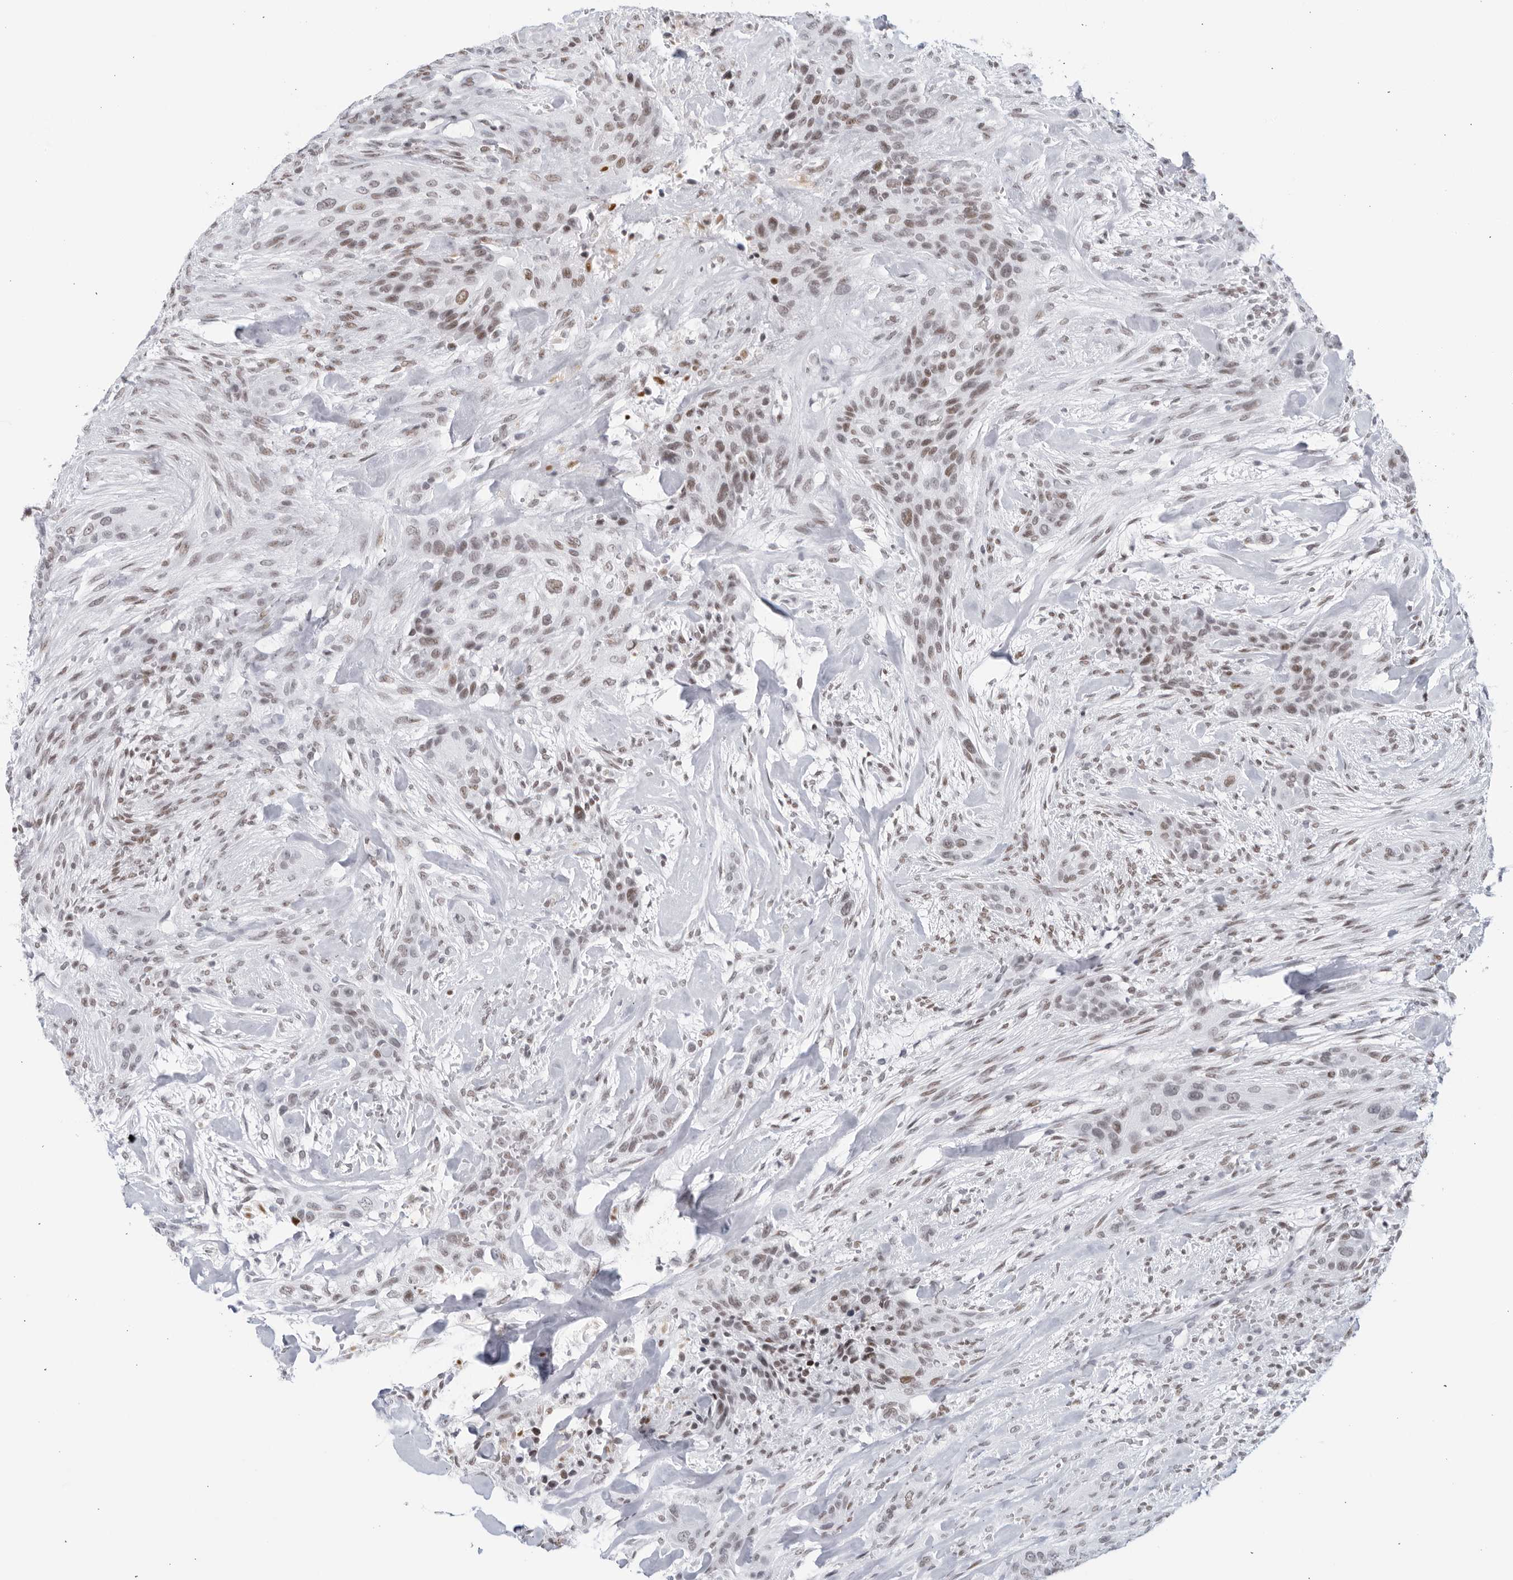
{"staining": {"intensity": "moderate", "quantity": "<25%", "location": "nuclear"}, "tissue": "urothelial cancer", "cell_type": "Tumor cells", "image_type": "cancer", "snomed": [{"axis": "morphology", "description": "Urothelial carcinoma, High grade"}, {"axis": "topography", "description": "Urinary bladder"}], "caption": "This micrograph demonstrates high-grade urothelial carcinoma stained with IHC to label a protein in brown. The nuclear of tumor cells show moderate positivity for the protein. Nuclei are counter-stained blue.", "gene": "HP1BP3", "patient": {"sex": "male", "age": 35}}